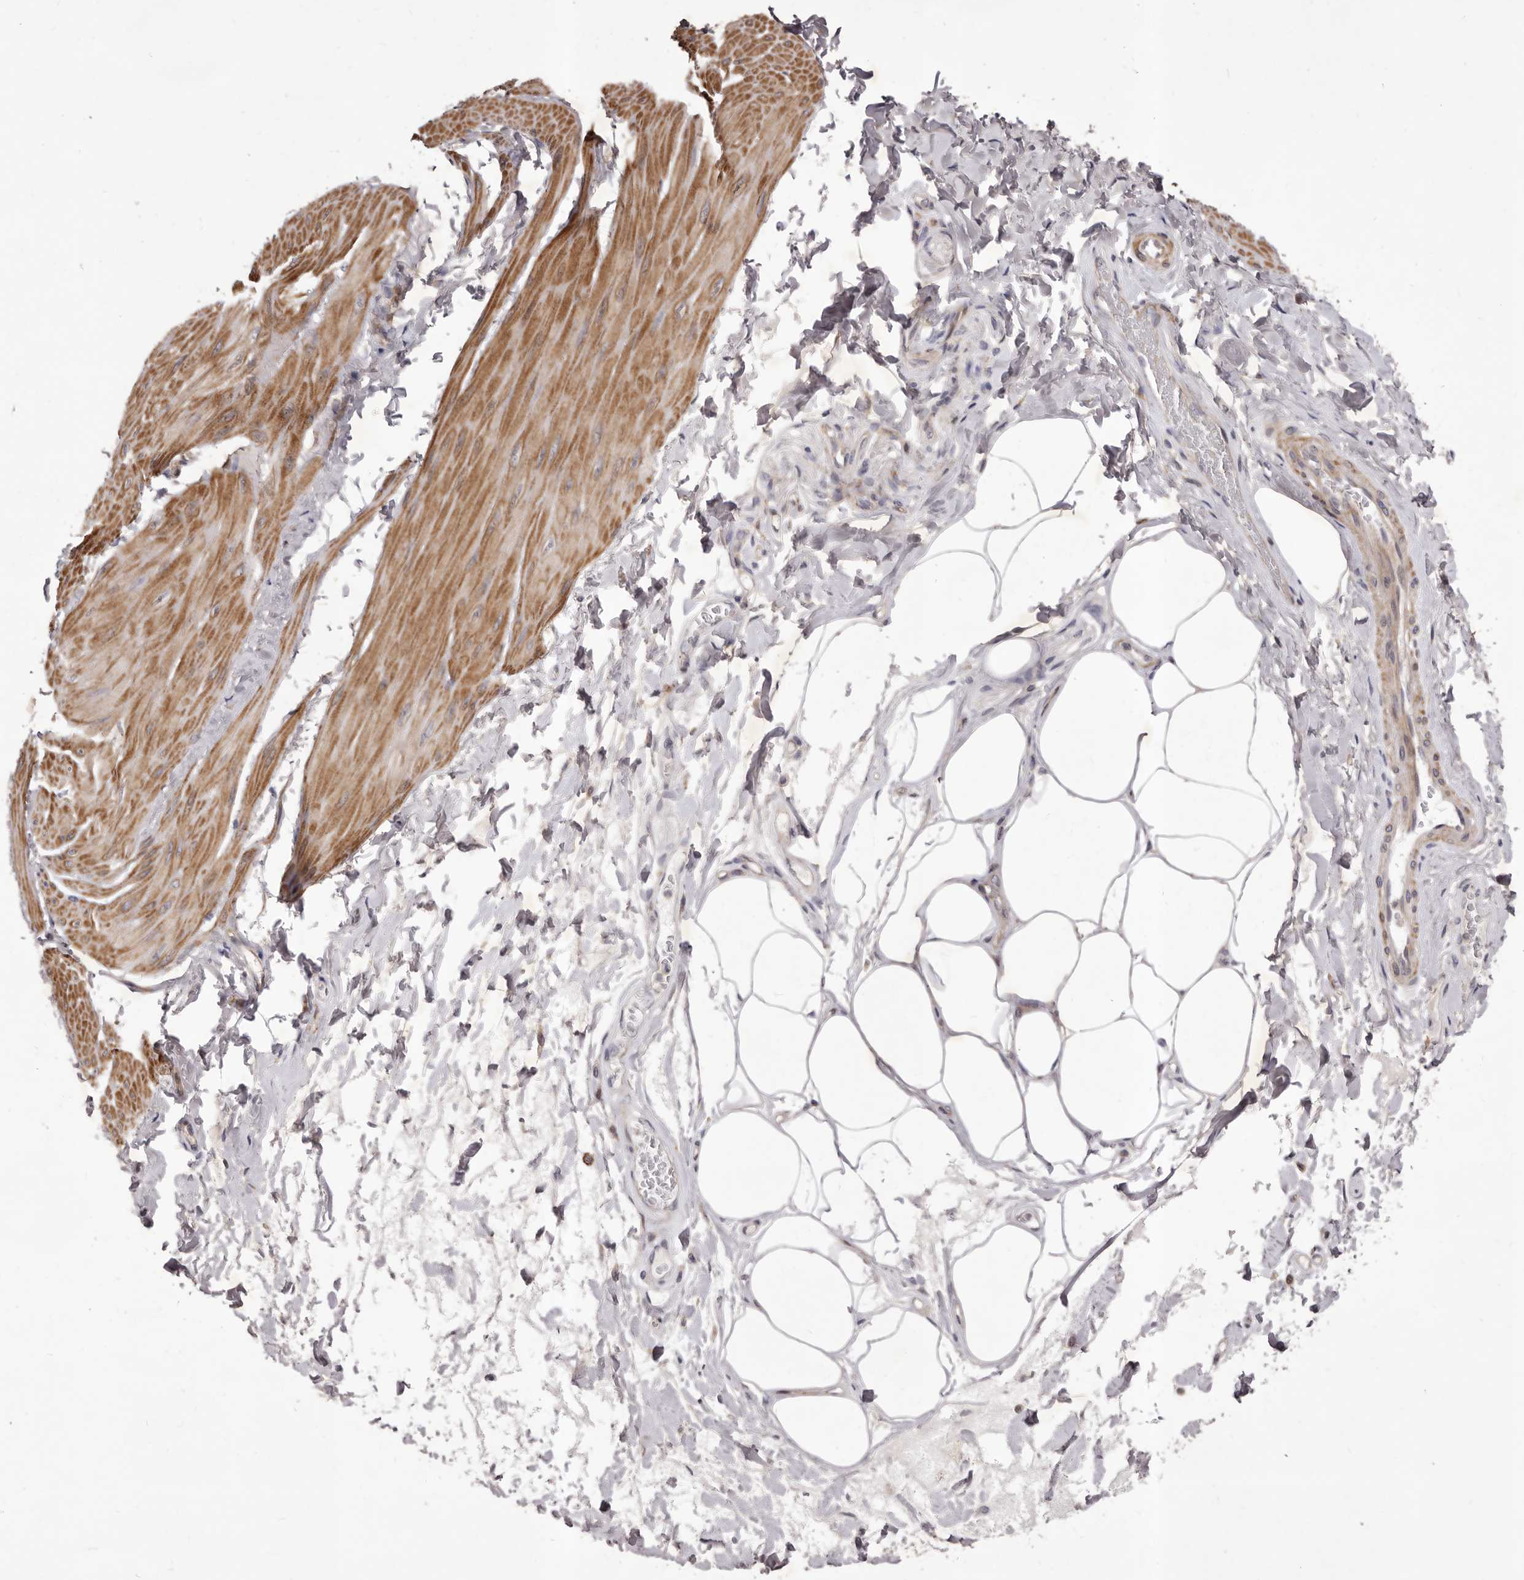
{"staining": {"intensity": "moderate", "quantity": ">75%", "location": "cytoplasmic/membranous"}, "tissue": "smooth muscle", "cell_type": "Smooth muscle cells", "image_type": "normal", "snomed": [{"axis": "morphology", "description": "Urothelial carcinoma, High grade"}, {"axis": "topography", "description": "Urinary bladder"}], "caption": "Normal smooth muscle demonstrates moderate cytoplasmic/membranous expression in approximately >75% of smooth muscle cells, visualized by immunohistochemistry. (DAB (3,3'-diaminobenzidine) IHC, brown staining for protein, blue staining for nuclei).", "gene": "ALPK1", "patient": {"sex": "male", "age": 46}}